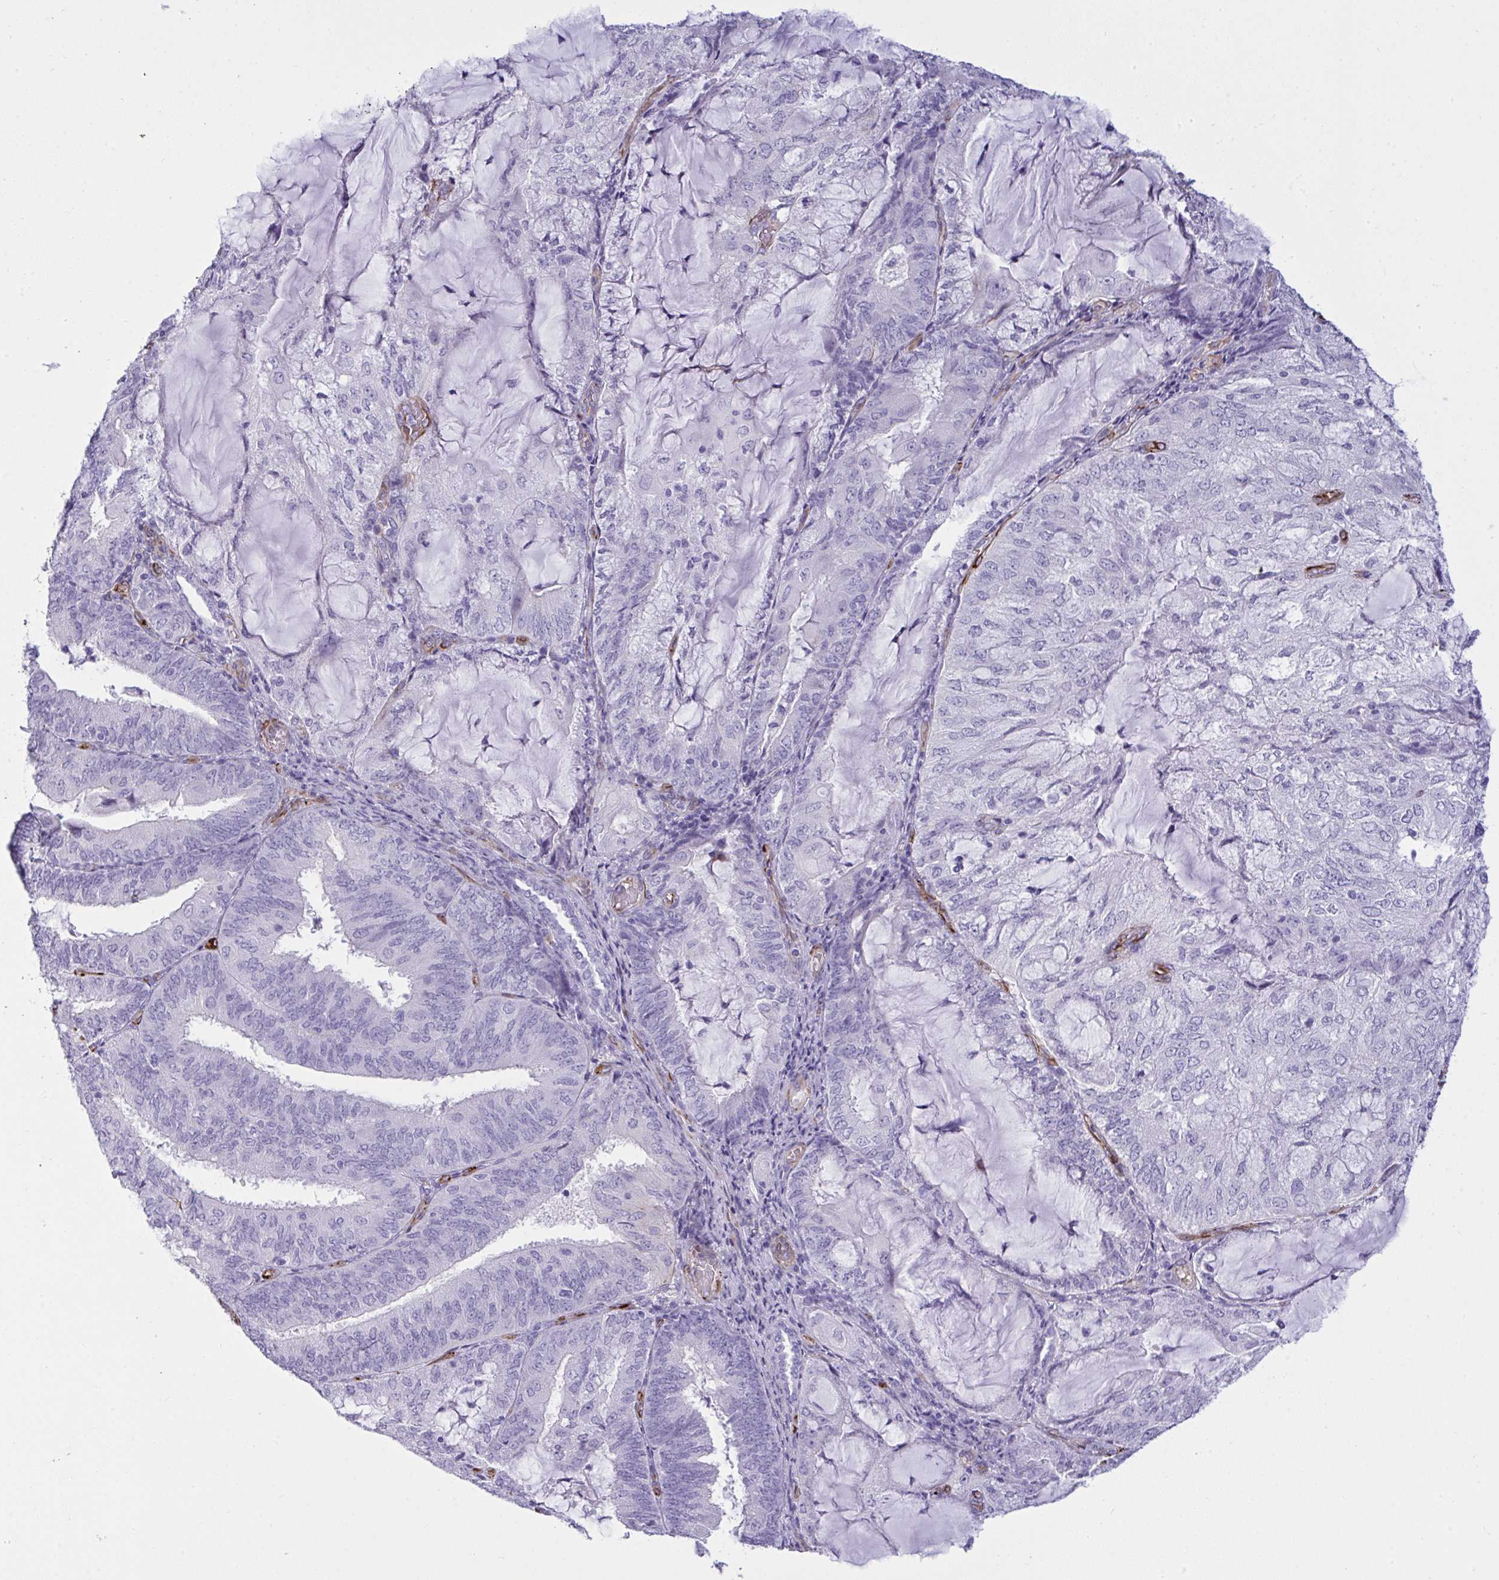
{"staining": {"intensity": "negative", "quantity": "none", "location": "none"}, "tissue": "endometrial cancer", "cell_type": "Tumor cells", "image_type": "cancer", "snomed": [{"axis": "morphology", "description": "Adenocarcinoma, NOS"}, {"axis": "topography", "description": "Endometrium"}], "caption": "This is an IHC micrograph of endometrial cancer (adenocarcinoma). There is no expression in tumor cells.", "gene": "SLC35B1", "patient": {"sex": "female", "age": 81}}